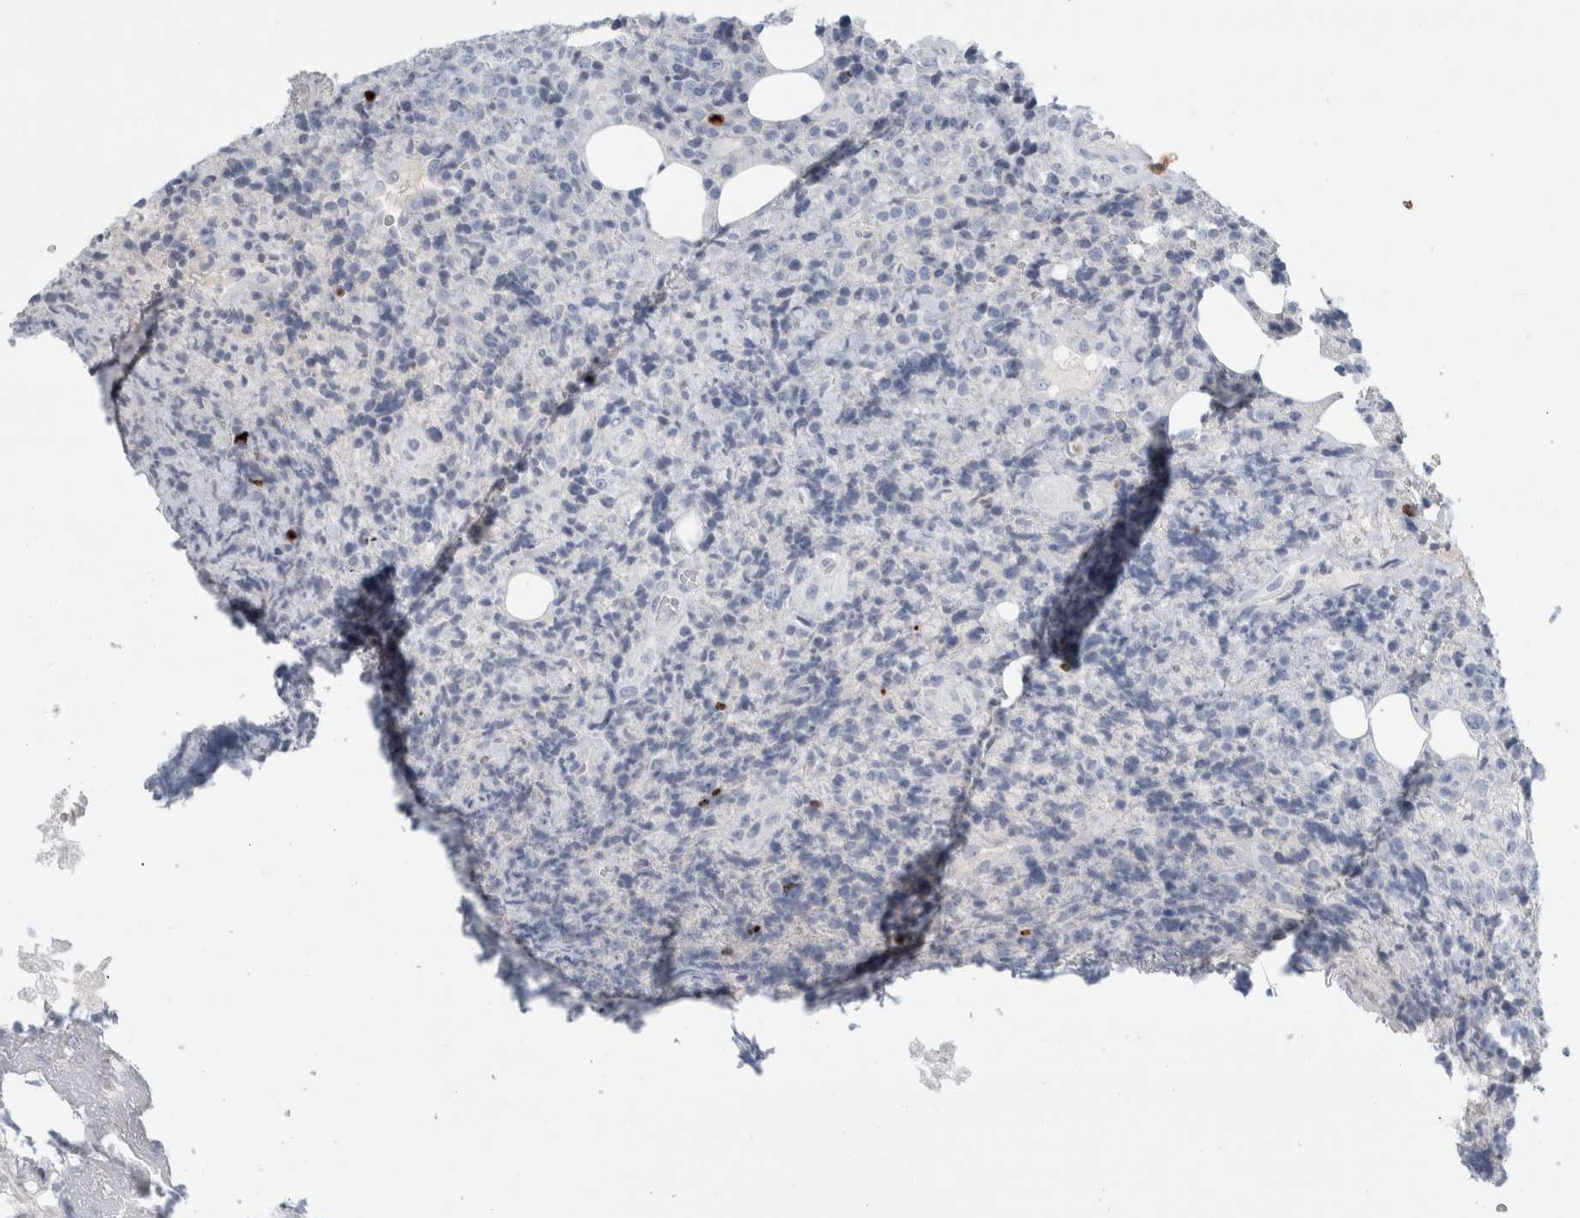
{"staining": {"intensity": "negative", "quantity": "none", "location": "none"}, "tissue": "lymphoma", "cell_type": "Tumor cells", "image_type": "cancer", "snomed": [{"axis": "morphology", "description": "Malignant lymphoma, non-Hodgkin's type, High grade"}, {"axis": "topography", "description": "Lymph node"}], "caption": "Tumor cells show no significant positivity in high-grade malignant lymphoma, non-Hodgkin's type.", "gene": "RPH3AL", "patient": {"sex": "male", "age": 13}}